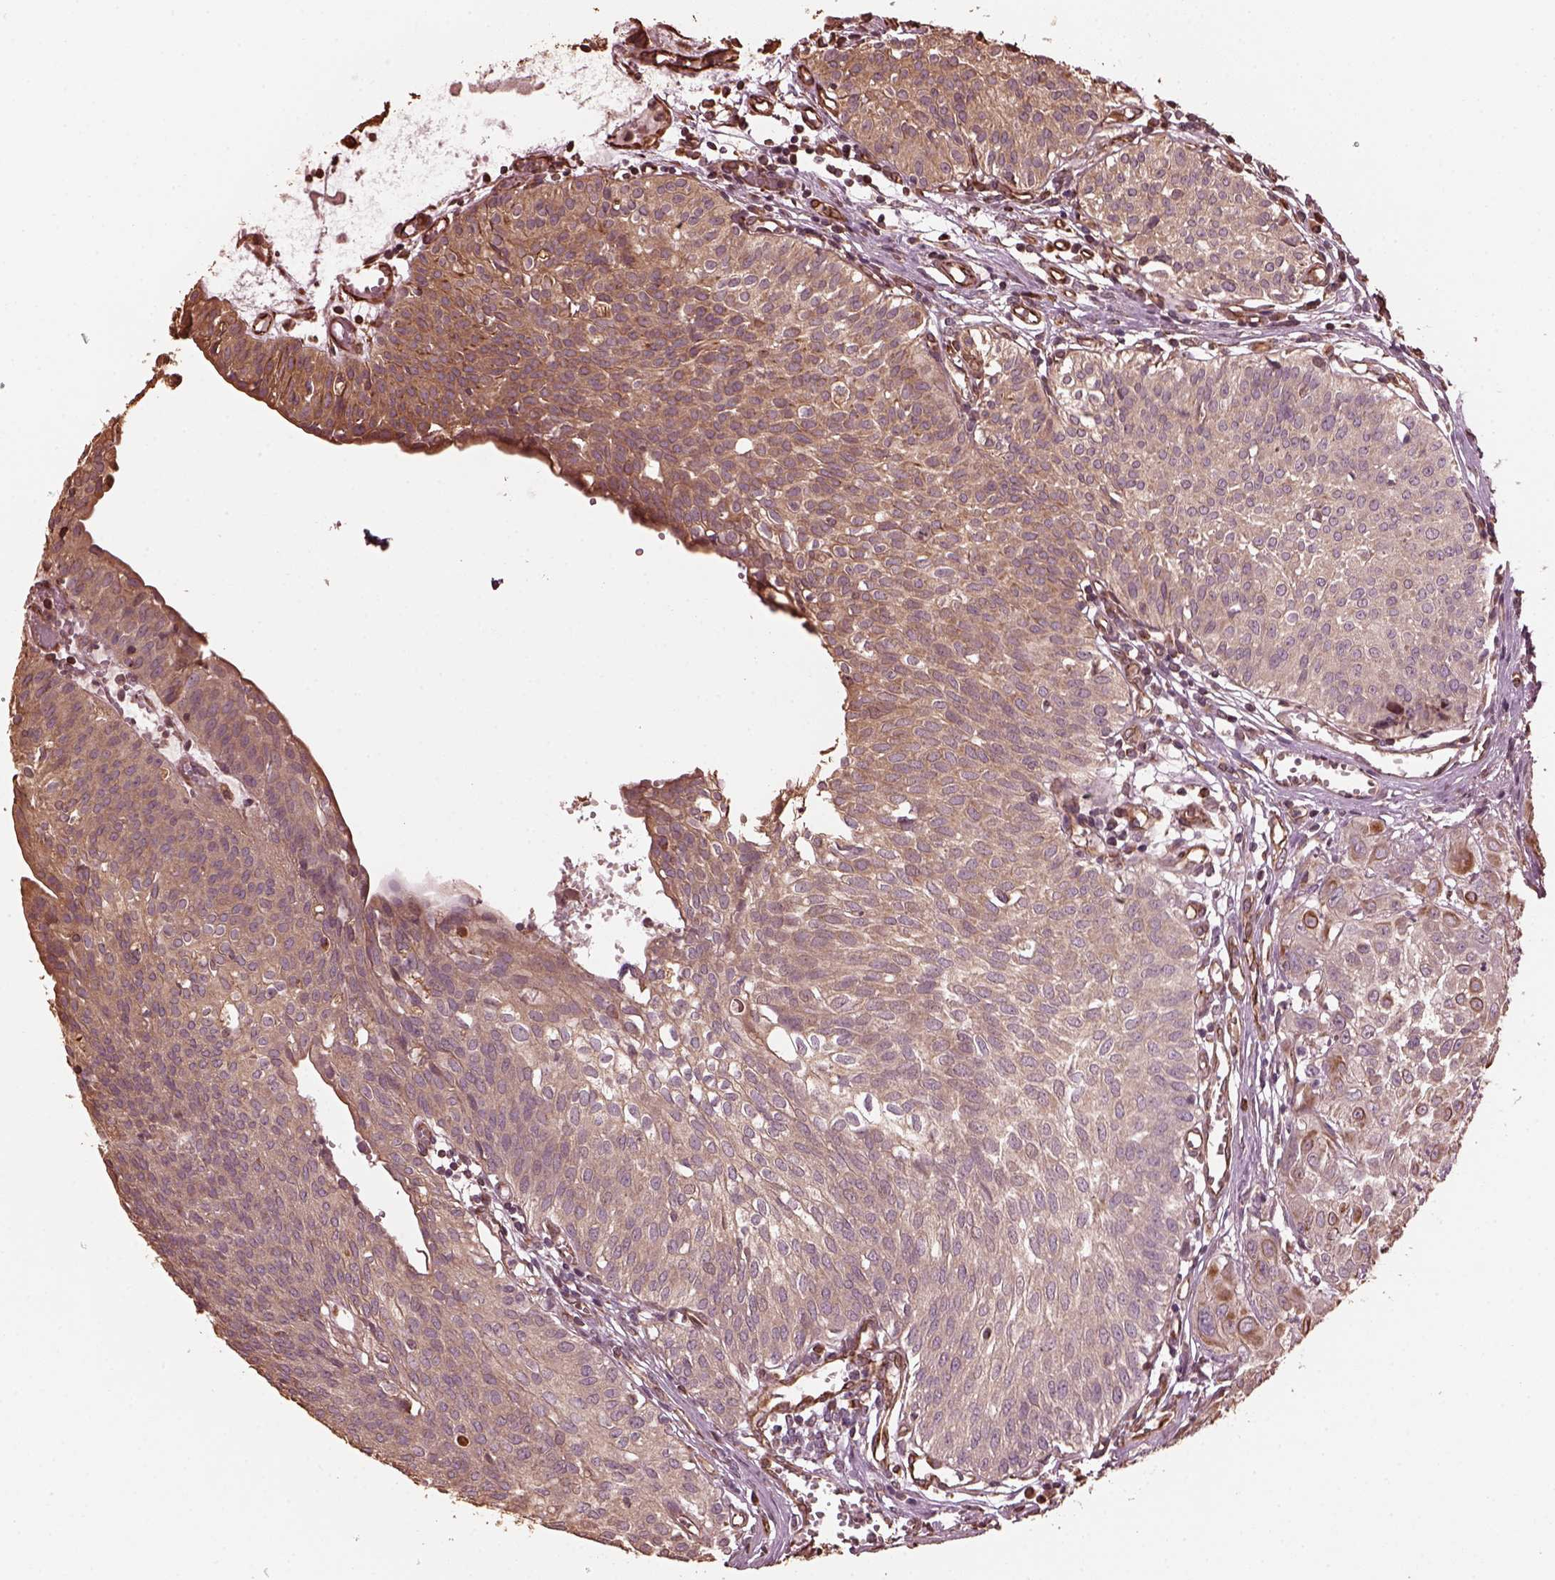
{"staining": {"intensity": "moderate", "quantity": "25%-75%", "location": "cytoplasmic/membranous"}, "tissue": "urothelial cancer", "cell_type": "Tumor cells", "image_type": "cancer", "snomed": [{"axis": "morphology", "description": "Urothelial carcinoma, High grade"}, {"axis": "topography", "description": "Urinary bladder"}], "caption": "This is a micrograph of IHC staining of urothelial cancer, which shows moderate positivity in the cytoplasmic/membranous of tumor cells.", "gene": "GTPBP1", "patient": {"sex": "male", "age": 57}}